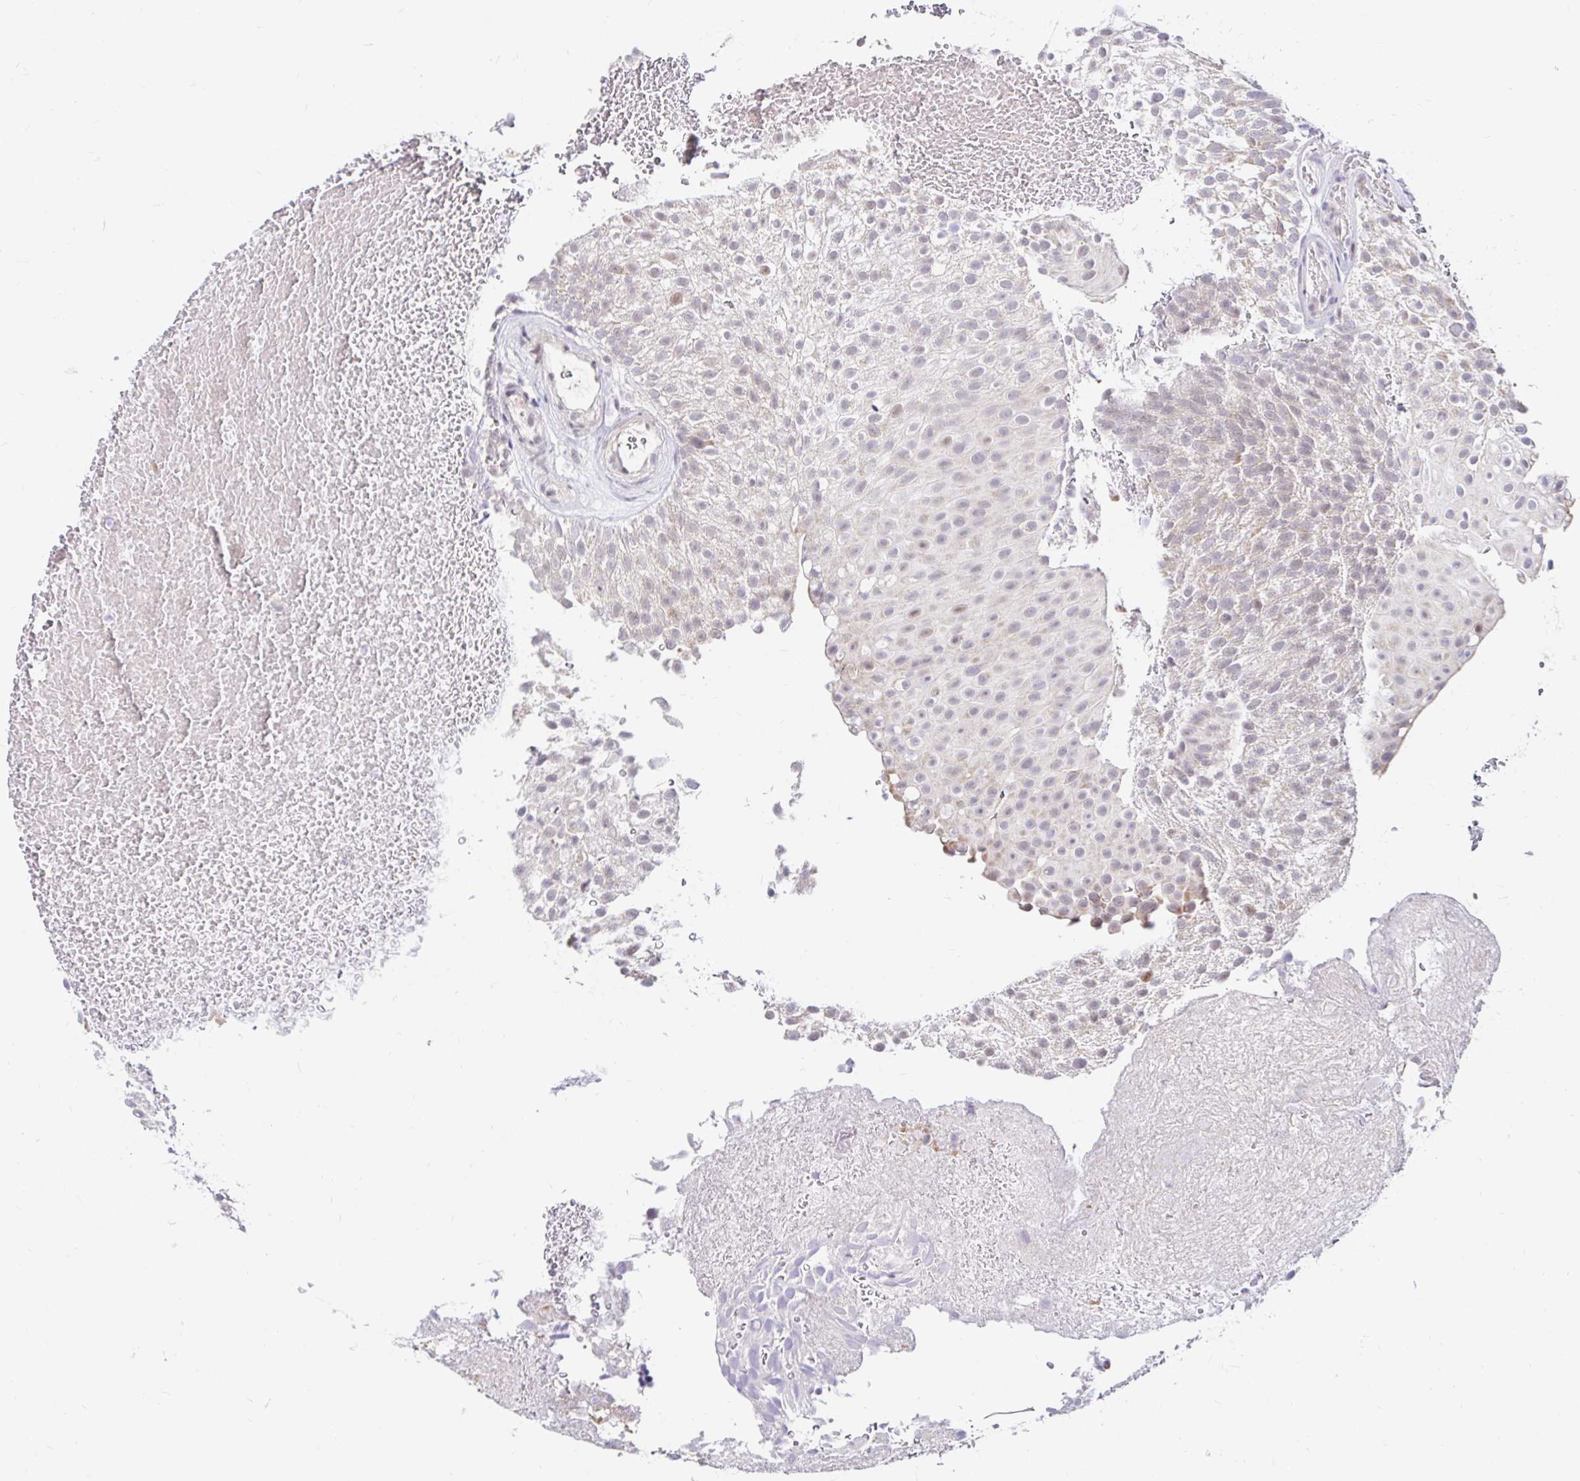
{"staining": {"intensity": "negative", "quantity": "none", "location": "none"}, "tissue": "urothelial cancer", "cell_type": "Tumor cells", "image_type": "cancer", "snomed": [{"axis": "morphology", "description": "Urothelial carcinoma, Low grade"}, {"axis": "topography", "description": "Urinary bladder"}], "caption": "Tumor cells show no significant protein expression in urothelial cancer.", "gene": "GUCY1A1", "patient": {"sex": "male", "age": 78}}